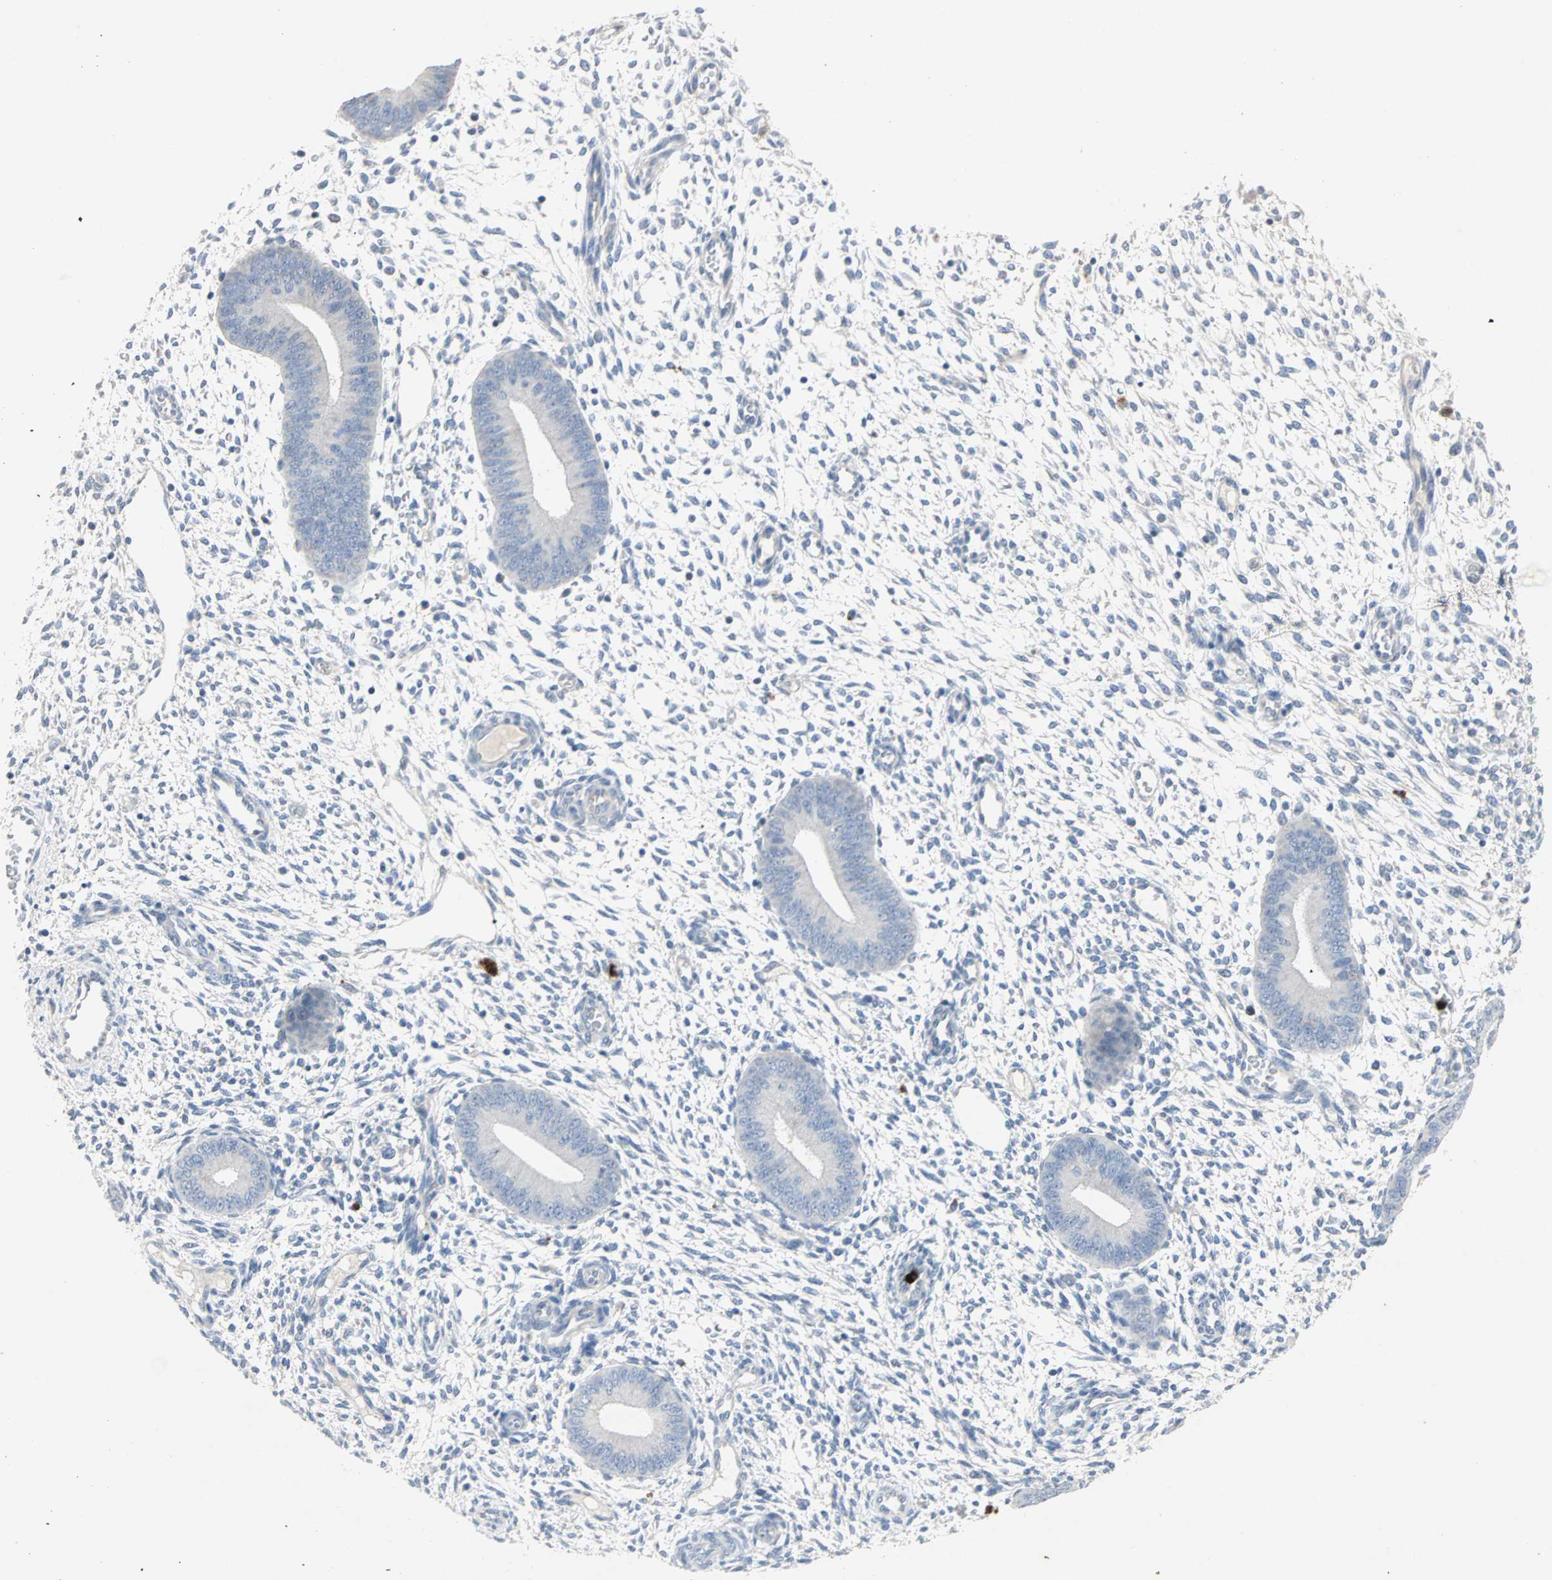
{"staining": {"intensity": "negative", "quantity": "none", "location": "none"}, "tissue": "endometrium", "cell_type": "Cells in endometrial stroma", "image_type": "normal", "snomed": [{"axis": "morphology", "description": "Normal tissue, NOS"}, {"axis": "topography", "description": "Endometrium"}], "caption": "This micrograph is of unremarkable endometrium stained with immunohistochemistry to label a protein in brown with the nuclei are counter-stained blue. There is no staining in cells in endometrial stroma. (DAB (3,3'-diaminobenzidine) immunohistochemistry (IHC) with hematoxylin counter stain).", "gene": "CEACAM6", "patient": {"sex": "female", "age": 42}}